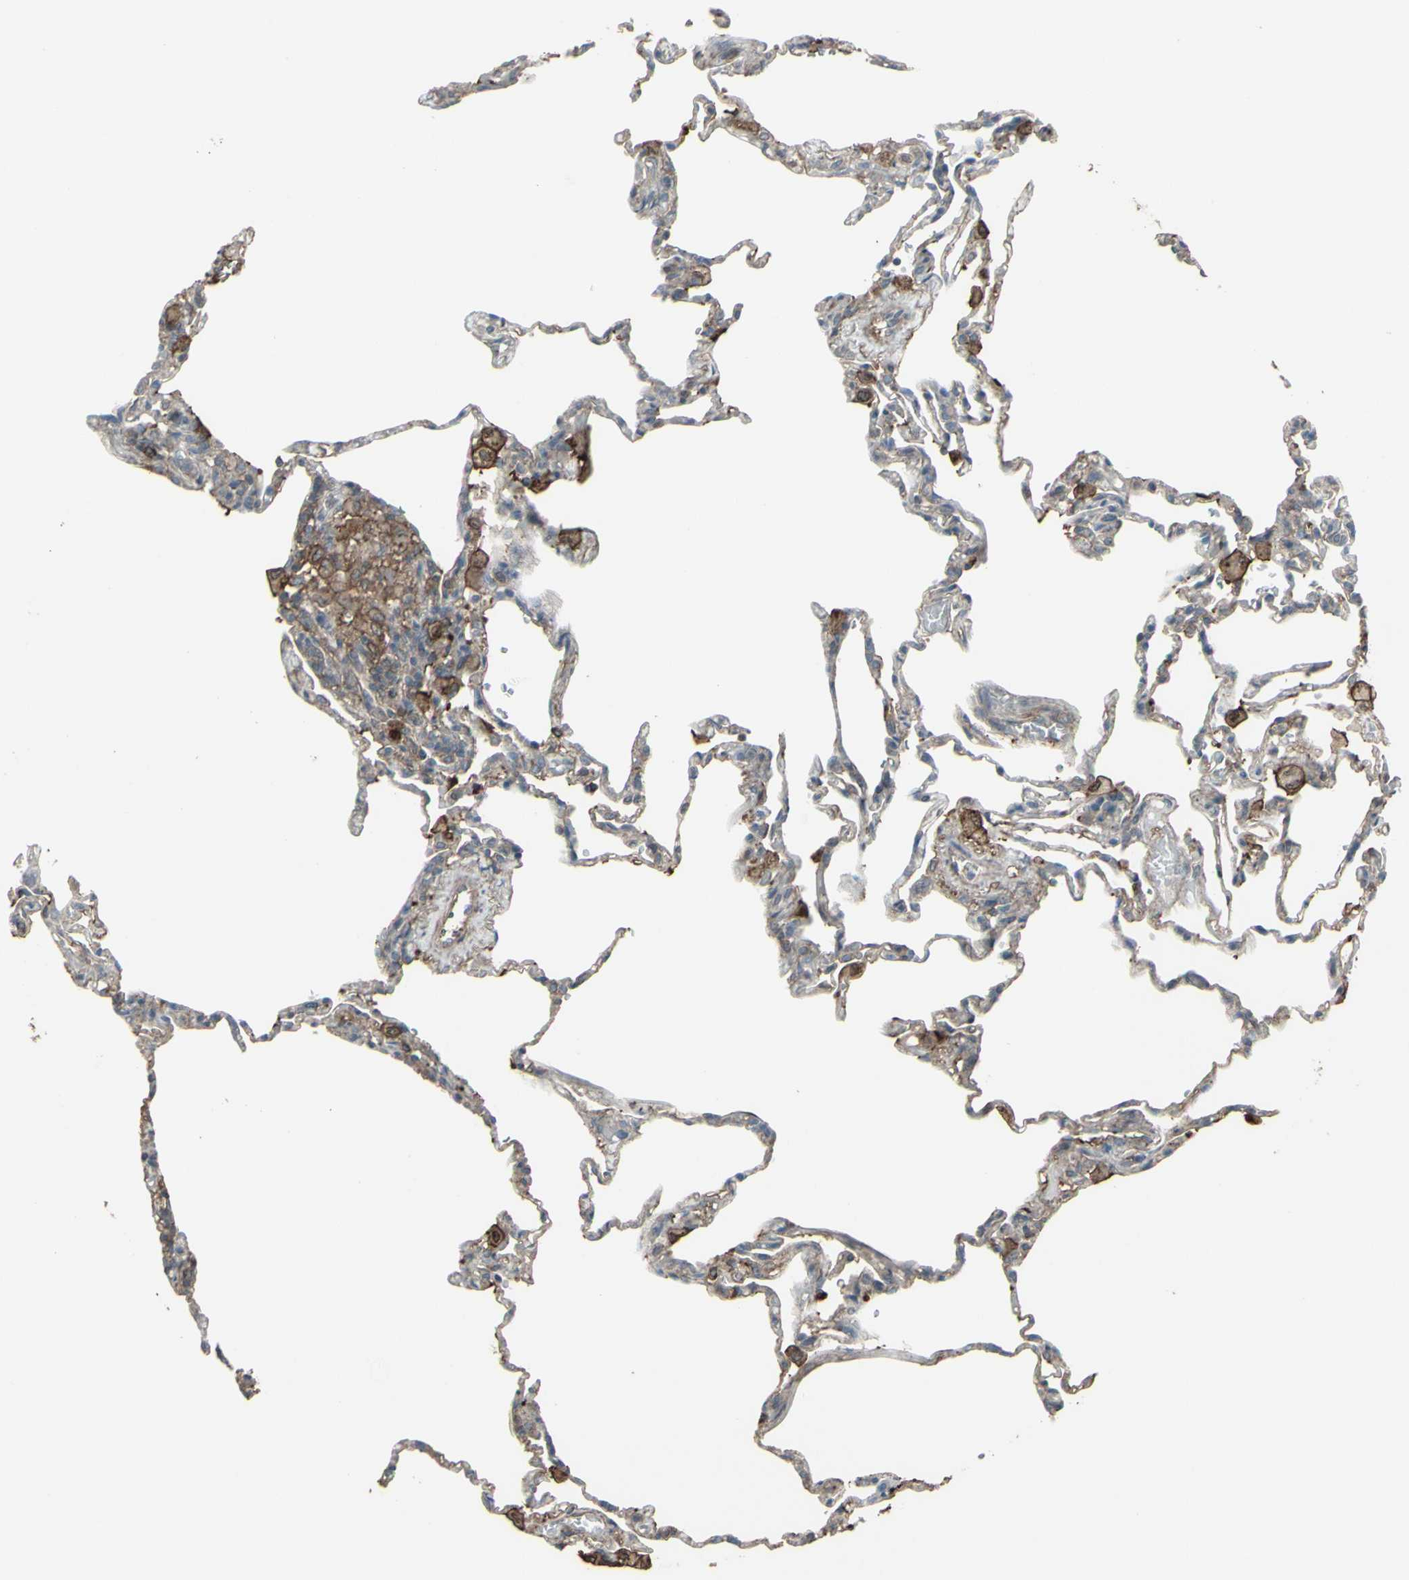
{"staining": {"intensity": "weak", "quantity": "<25%", "location": "none"}, "tissue": "lung", "cell_type": "Alveolar cells", "image_type": "normal", "snomed": [{"axis": "morphology", "description": "Normal tissue, NOS"}, {"axis": "topography", "description": "Lung"}], "caption": "The IHC micrograph has no significant staining in alveolar cells of lung.", "gene": "SMO", "patient": {"sex": "male", "age": 59}}